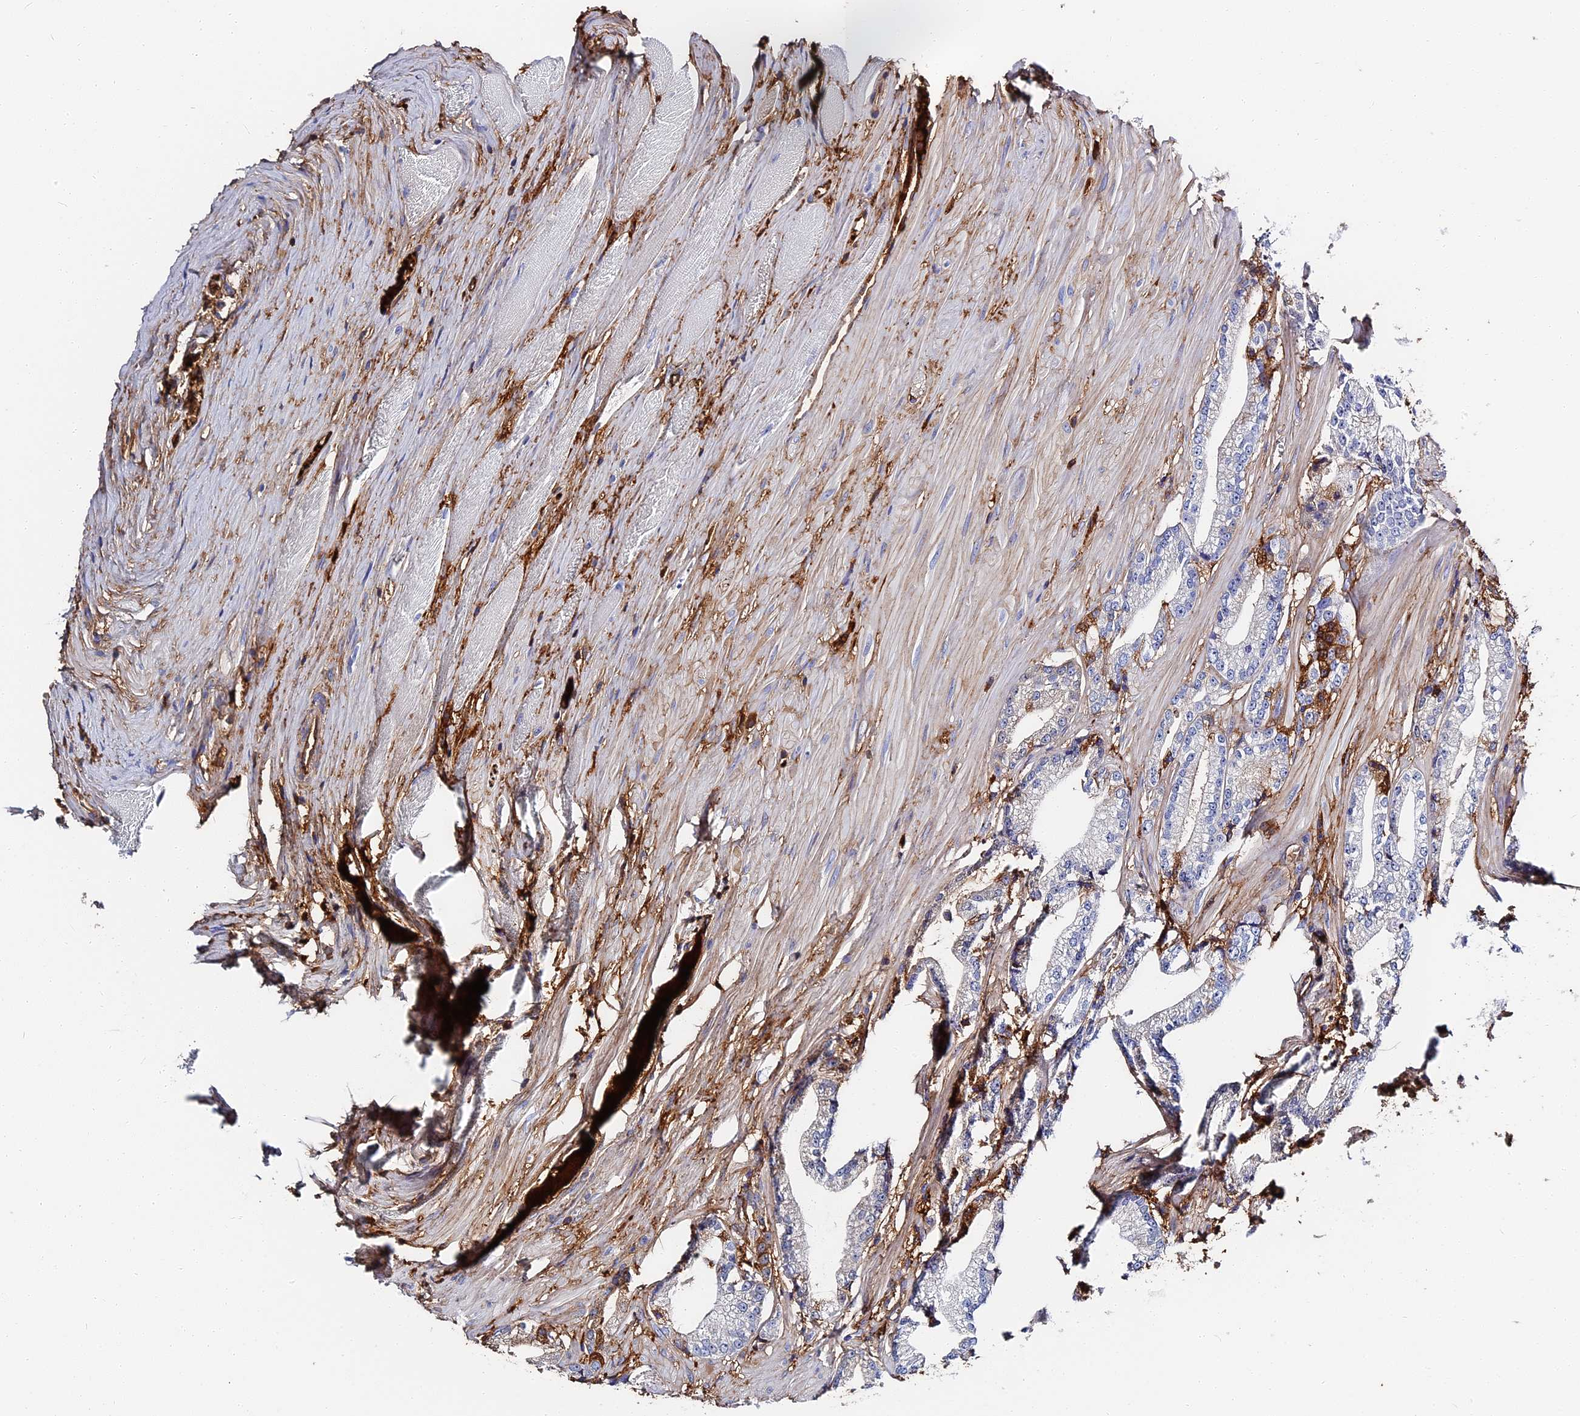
{"staining": {"intensity": "moderate", "quantity": "<25%", "location": "cytoplasmic/membranous,nuclear"}, "tissue": "prostate cancer", "cell_type": "Tumor cells", "image_type": "cancer", "snomed": [{"axis": "morphology", "description": "Adenocarcinoma, High grade"}, {"axis": "topography", "description": "Prostate"}], "caption": "High-grade adenocarcinoma (prostate) was stained to show a protein in brown. There is low levels of moderate cytoplasmic/membranous and nuclear positivity in approximately <25% of tumor cells.", "gene": "ITIH1", "patient": {"sex": "male", "age": 67}}